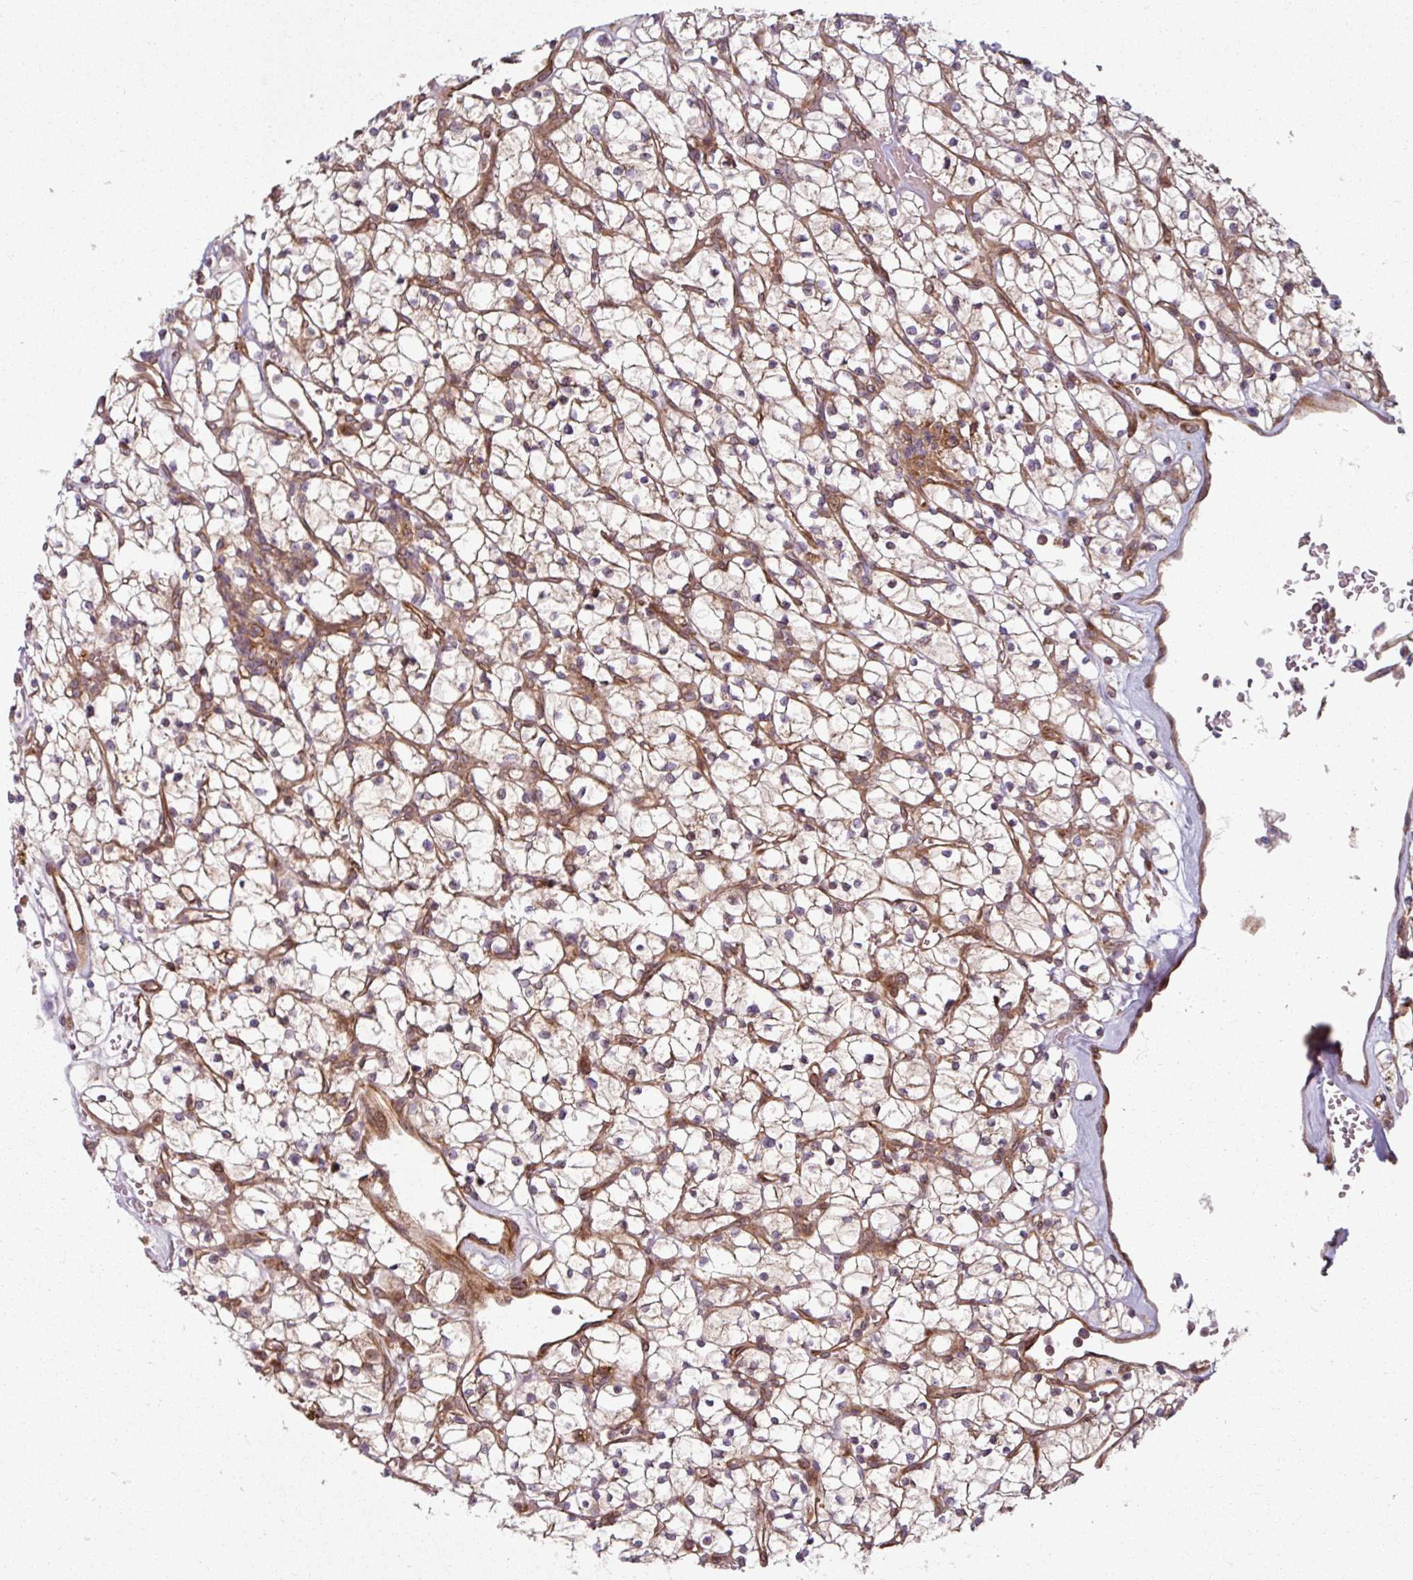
{"staining": {"intensity": "weak", "quantity": ">75%", "location": "cytoplasmic/membranous"}, "tissue": "renal cancer", "cell_type": "Tumor cells", "image_type": "cancer", "snomed": [{"axis": "morphology", "description": "Adenocarcinoma, NOS"}, {"axis": "topography", "description": "Kidney"}], "caption": "DAB immunohistochemical staining of adenocarcinoma (renal) displays weak cytoplasmic/membranous protein positivity in about >75% of tumor cells. Using DAB (brown) and hematoxylin (blue) stains, captured at high magnification using brightfield microscopy.", "gene": "RAB5A", "patient": {"sex": "female", "age": 64}}